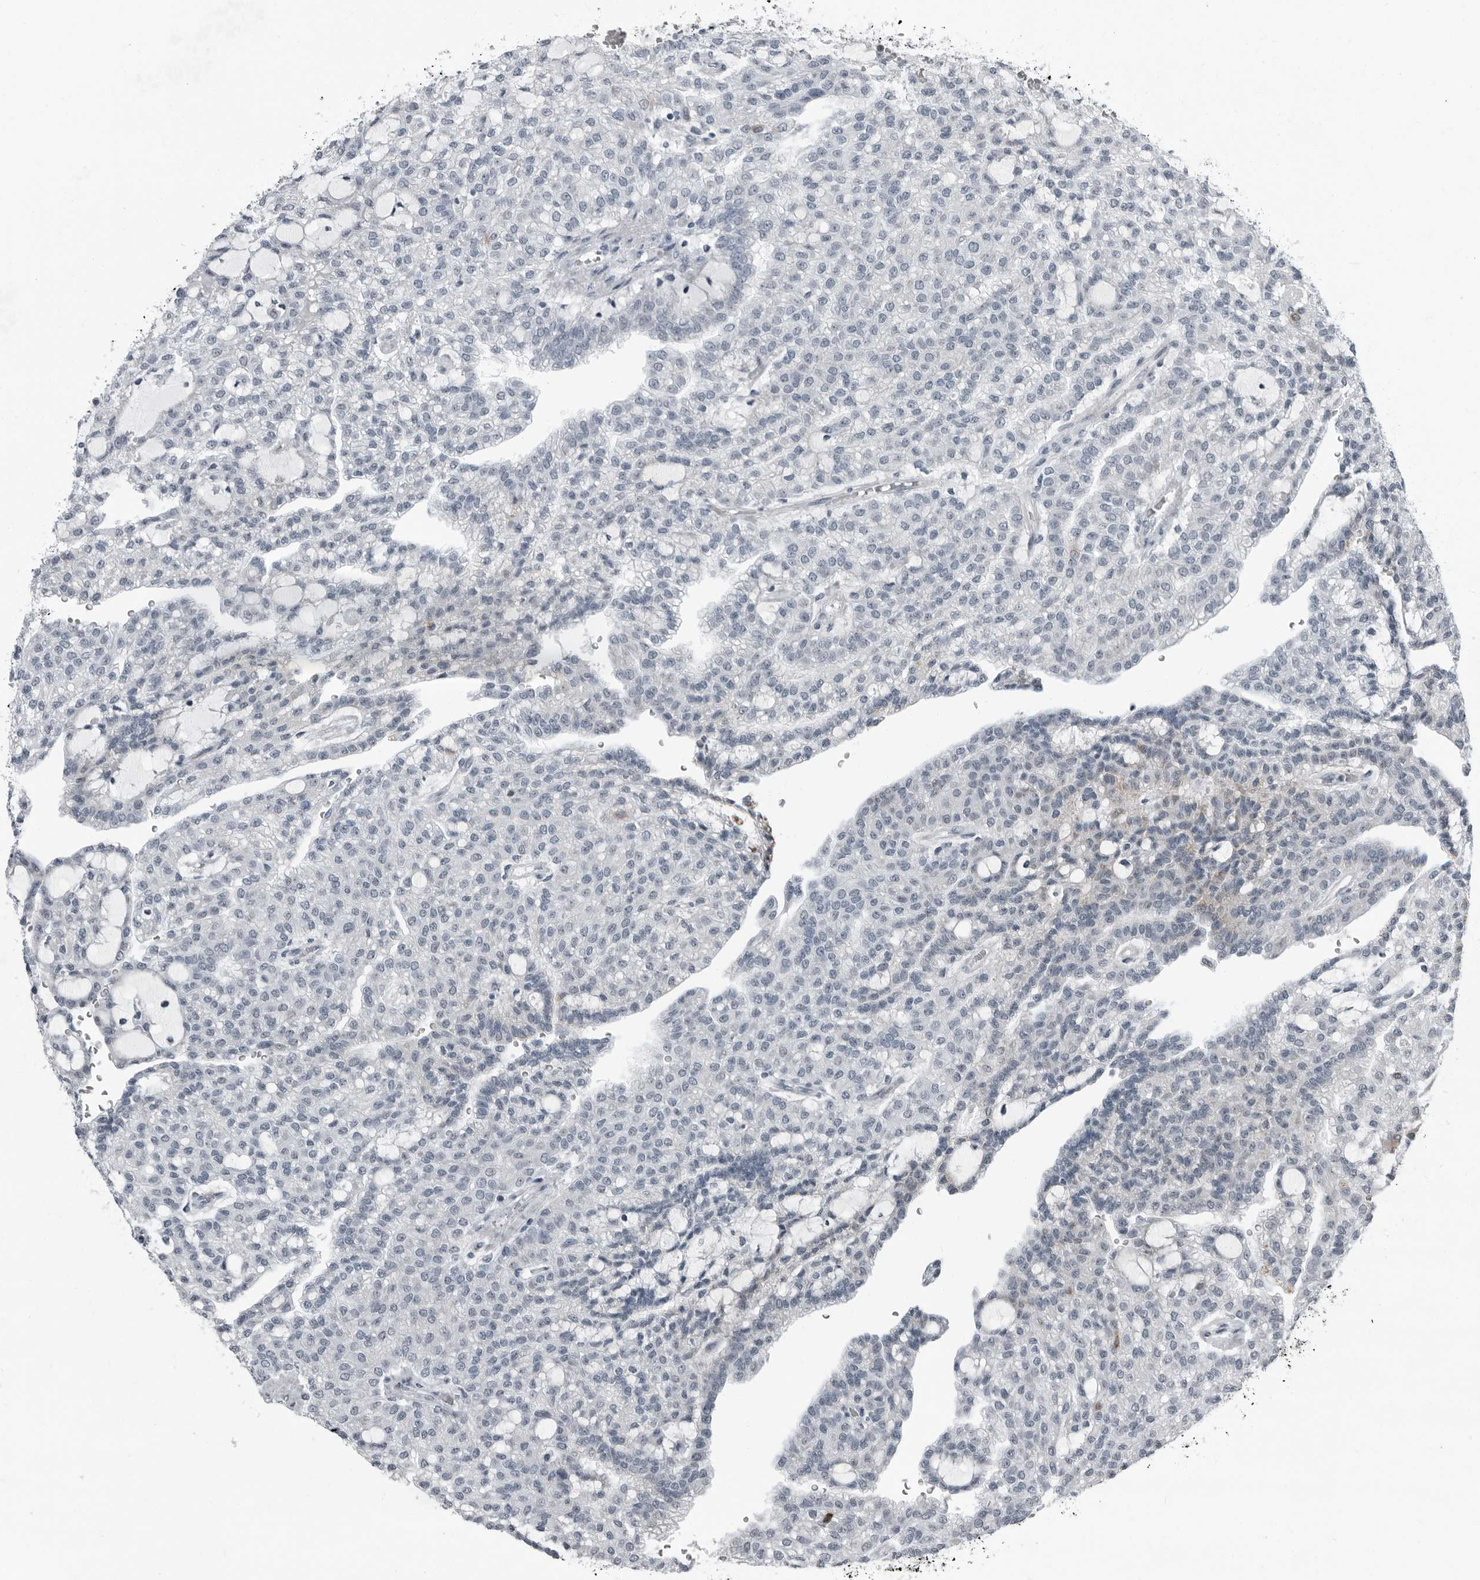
{"staining": {"intensity": "negative", "quantity": "none", "location": "none"}, "tissue": "renal cancer", "cell_type": "Tumor cells", "image_type": "cancer", "snomed": [{"axis": "morphology", "description": "Adenocarcinoma, NOS"}, {"axis": "topography", "description": "Kidney"}], "caption": "Tumor cells are negative for protein expression in human renal cancer (adenocarcinoma).", "gene": "PDCD11", "patient": {"sex": "male", "age": 63}}